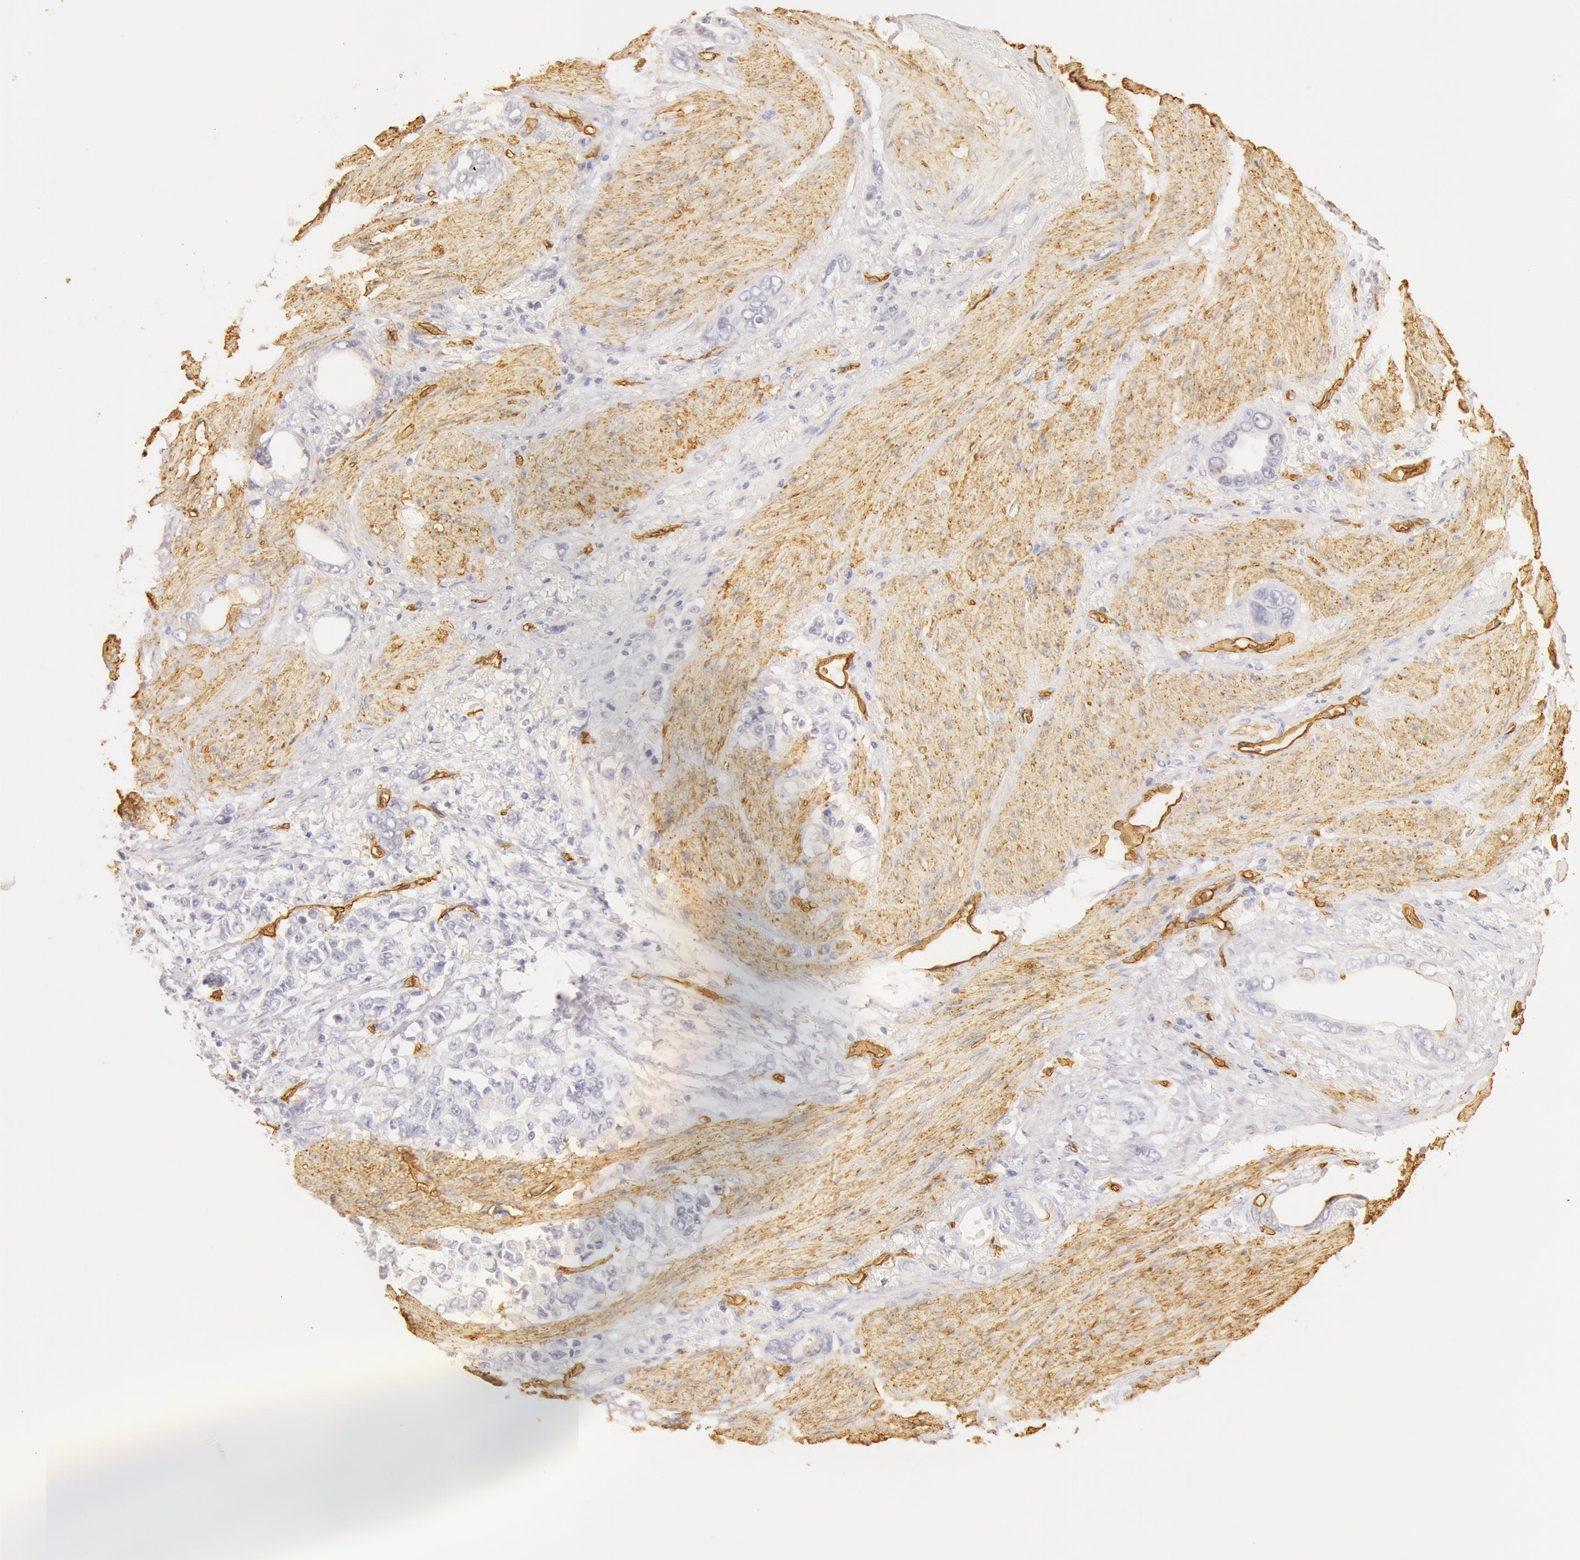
{"staining": {"intensity": "negative", "quantity": "none", "location": "none"}, "tissue": "stomach cancer", "cell_type": "Tumor cells", "image_type": "cancer", "snomed": [{"axis": "morphology", "description": "Adenocarcinoma, NOS"}, {"axis": "topography", "description": "Stomach"}], "caption": "DAB (3,3'-diaminobenzidine) immunohistochemical staining of human stomach cancer (adenocarcinoma) demonstrates no significant expression in tumor cells.", "gene": "AQP1", "patient": {"sex": "male", "age": 78}}